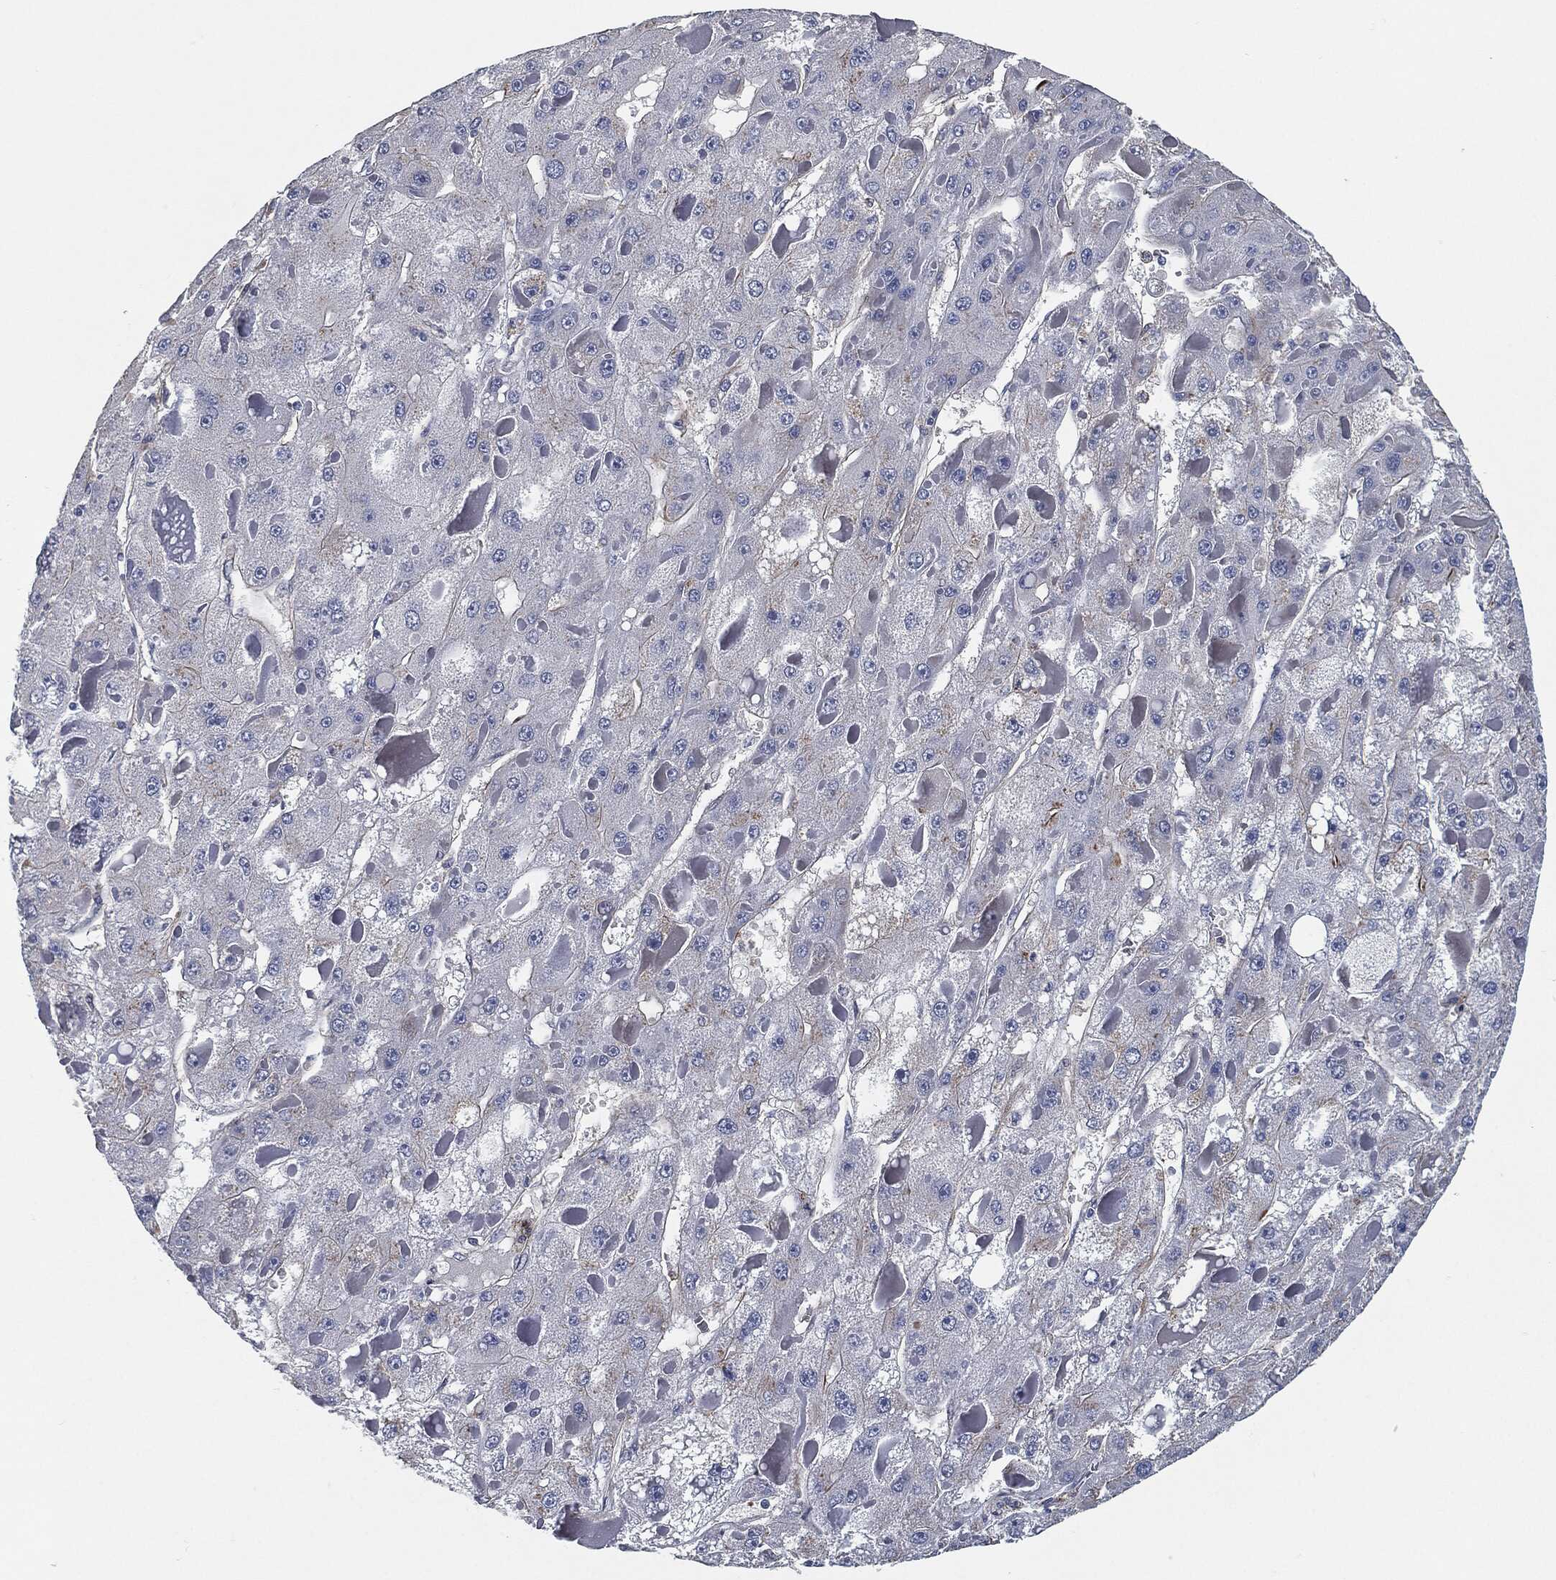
{"staining": {"intensity": "negative", "quantity": "none", "location": "none"}, "tissue": "liver cancer", "cell_type": "Tumor cells", "image_type": "cancer", "snomed": [{"axis": "morphology", "description": "Carcinoma, Hepatocellular, NOS"}, {"axis": "topography", "description": "Liver"}], "caption": "The immunohistochemistry photomicrograph has no significant positivity in tumor cells of liver hepatocellular carcinoma tissue. (DAB (3,3'-diaminobenzidine) immunohistochemistry, high magnification).", "gene": "SVIL", "patient": {"sex": "female", "age": 73}}